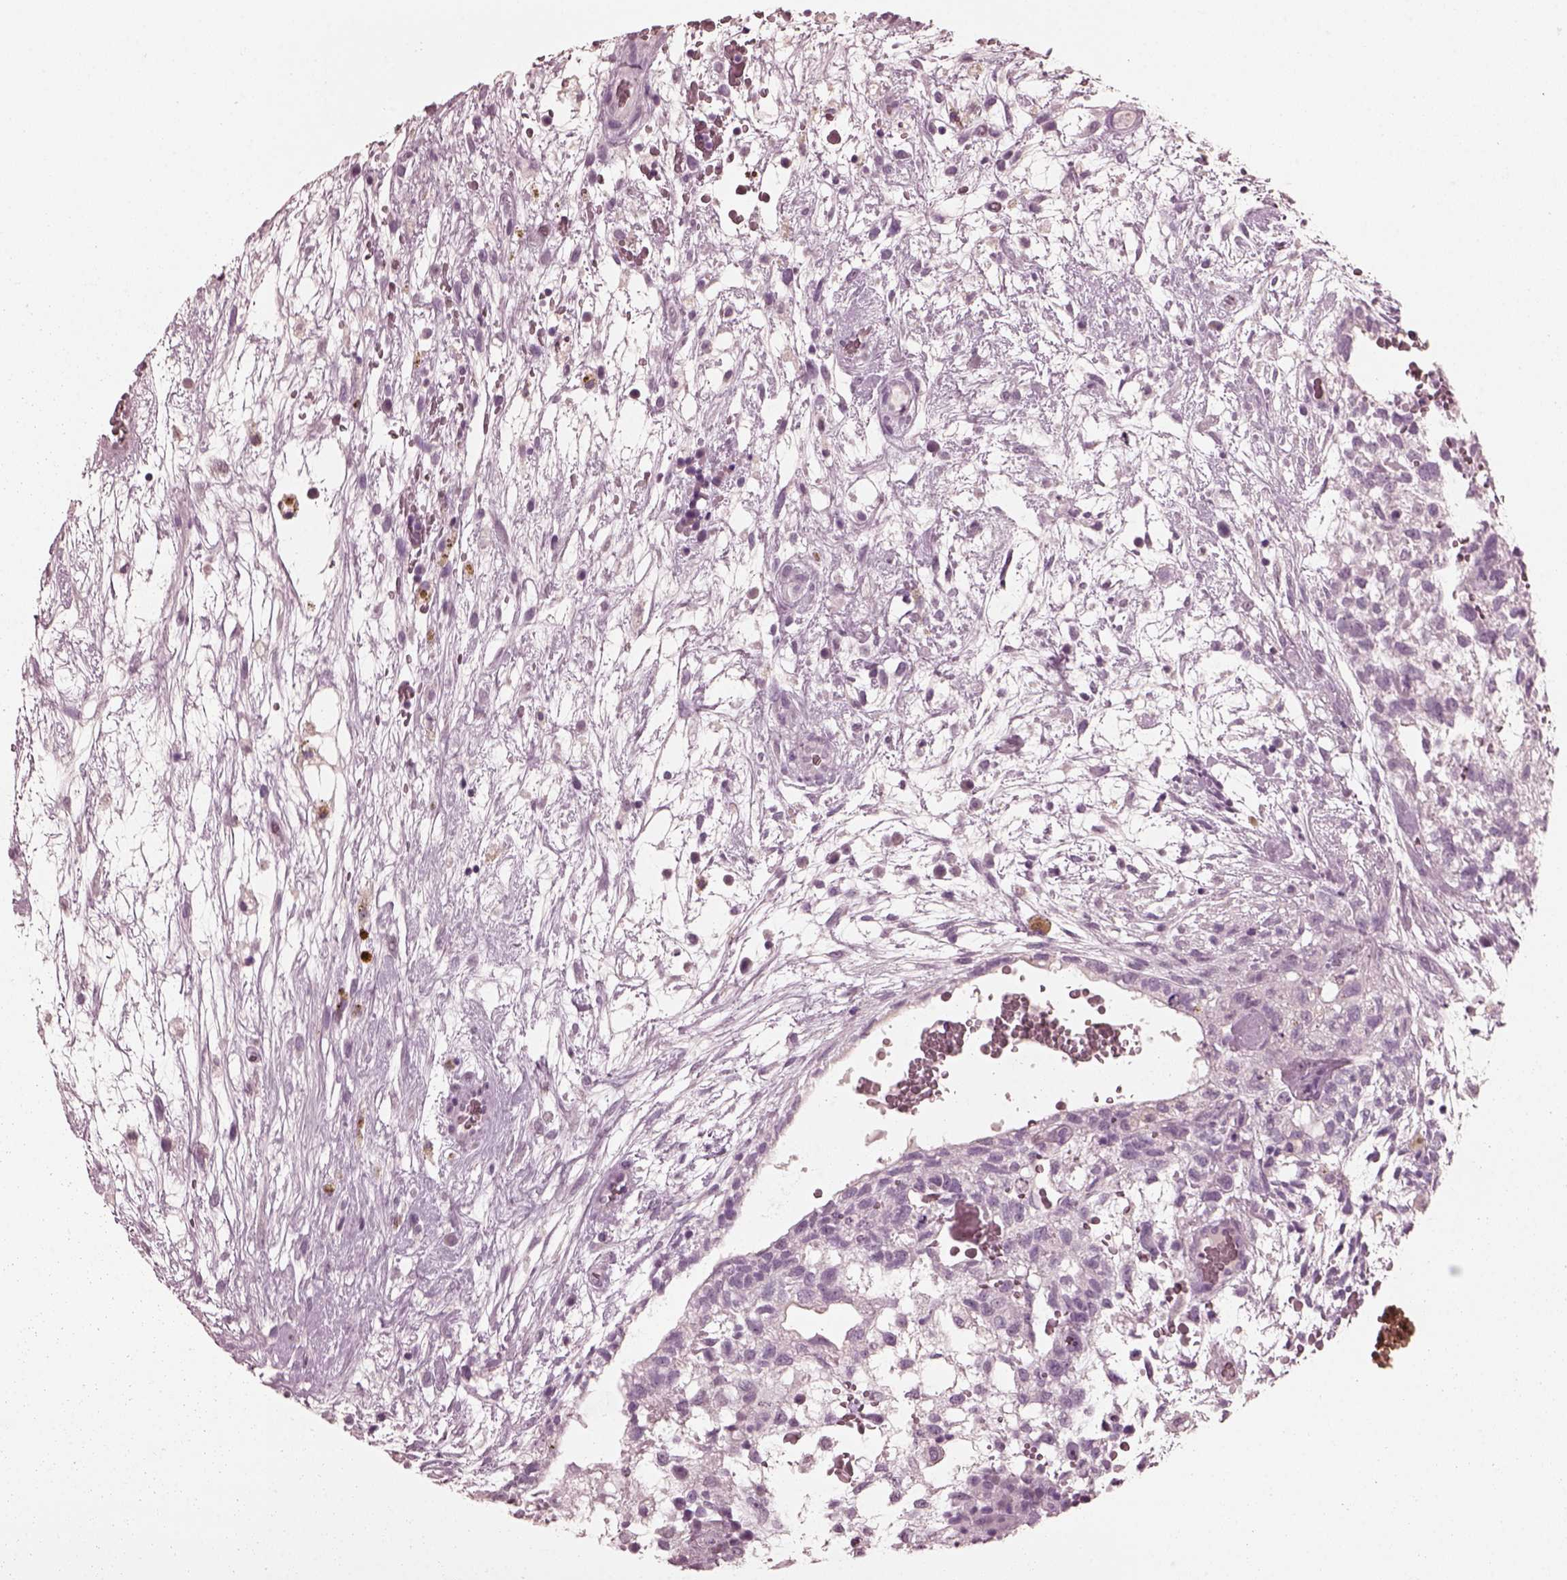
{"staining": {"intensity": "negative", "quantity": "none", "location": "none"}, "tissue": "testis cancer", "cell_type": "Tumor cells", "image_type": "cancer", "snomed": [{"axis": "morphology", "description": "Normal tissue, NOS"}, {"axis": "morphology", "description": "Carcinoma, Embryonal, NOS"}, {"axis": "topography", "description": "Testis"}], "caption": "The image displays no staining of tumor cells in testis cancer (embryonal carcinoma).", "gene": "CGA", "patient": {"sex": "male", "age": 32}}